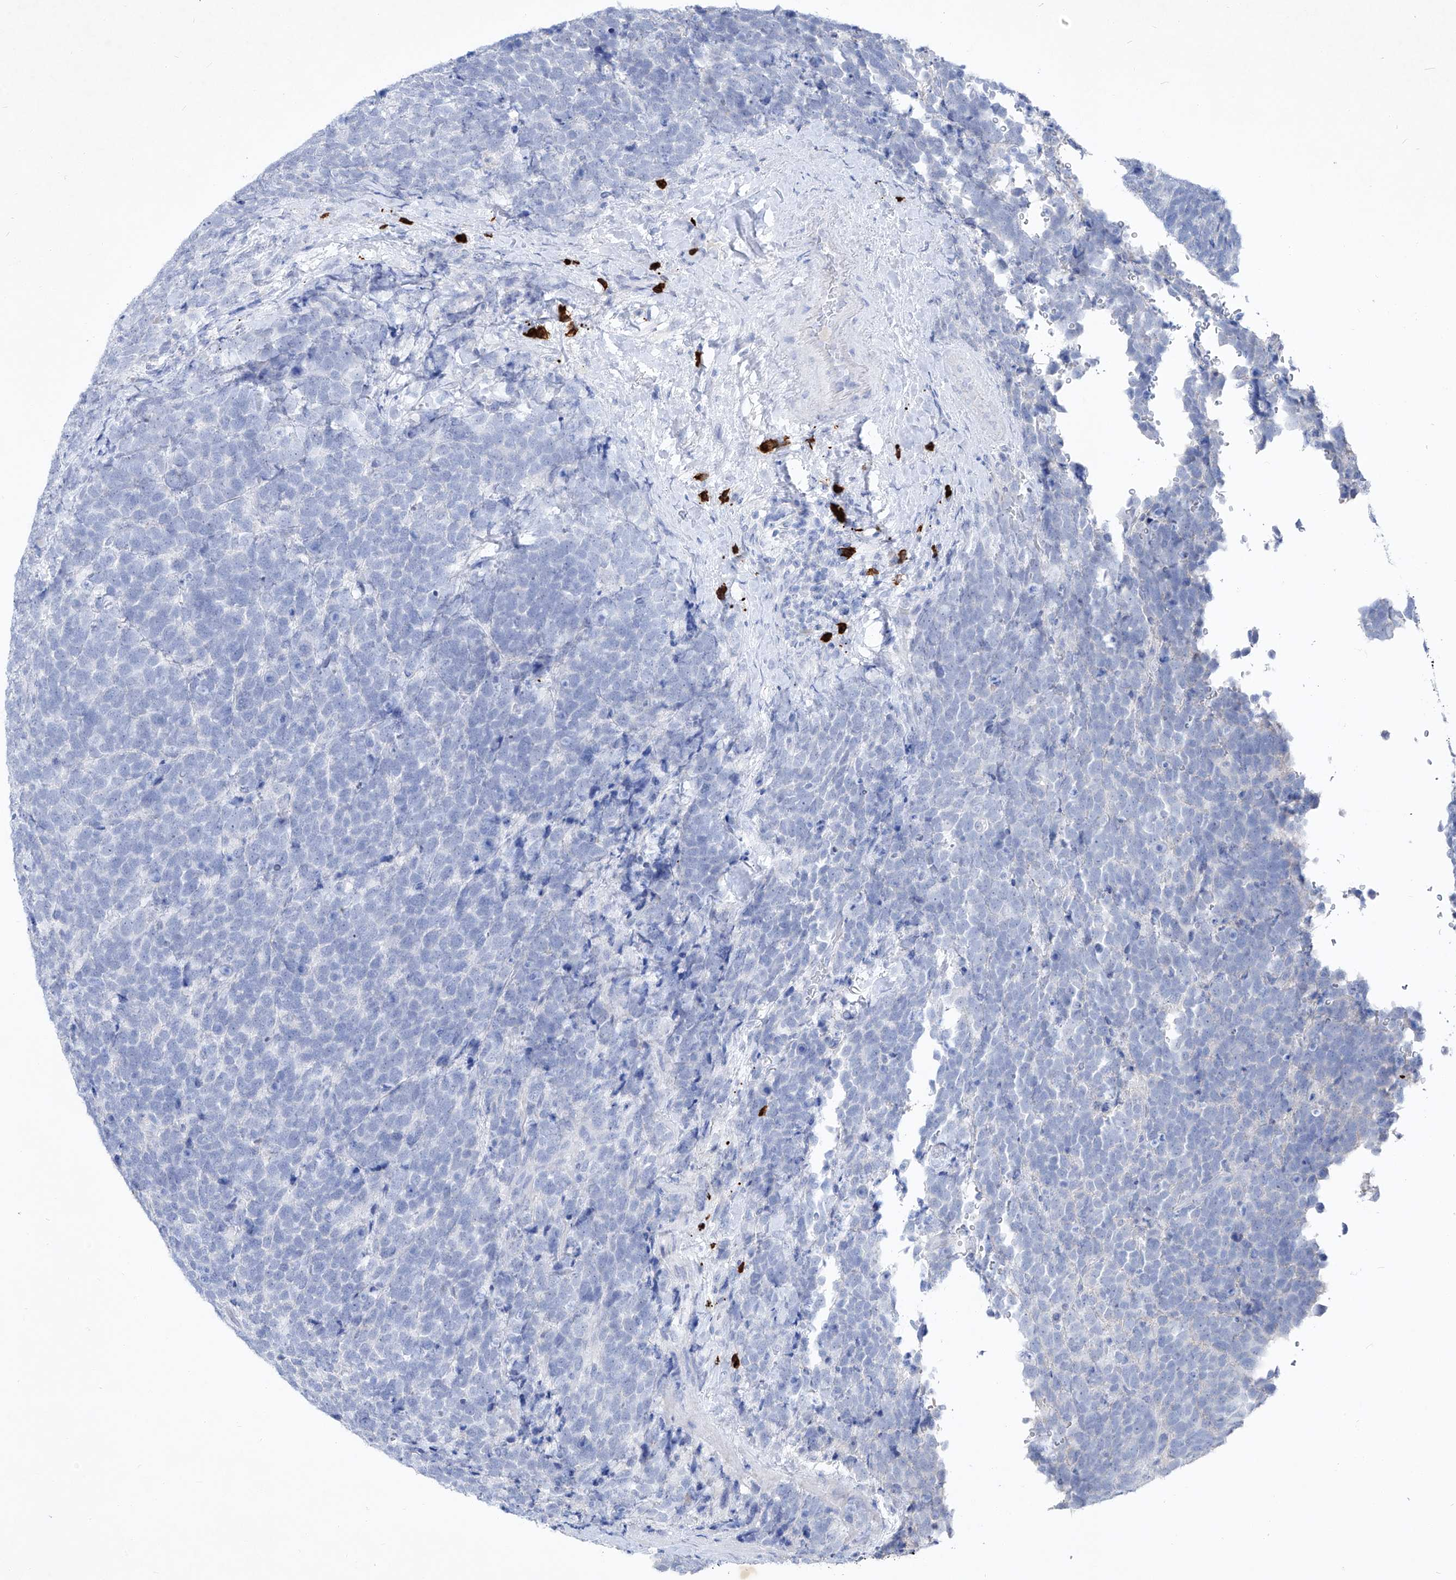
{"staining": {"intensity": "negative", "quantity": "none", "location": "none"}, "tissue": "urothelial cancer", "cell_type": "Tumor cells", "image_type": "cancer", "snomed": [{"axis": "morphology", "description": "Urothelial carcinoma, High grade"}, {"axis": "topography", "description": "Urinary bladder"}], "caption": "Tumor cells show no significant staining in urothelial cancer.", "gene": "FRS3", "patient": {"sex": "female", "age": 82}}